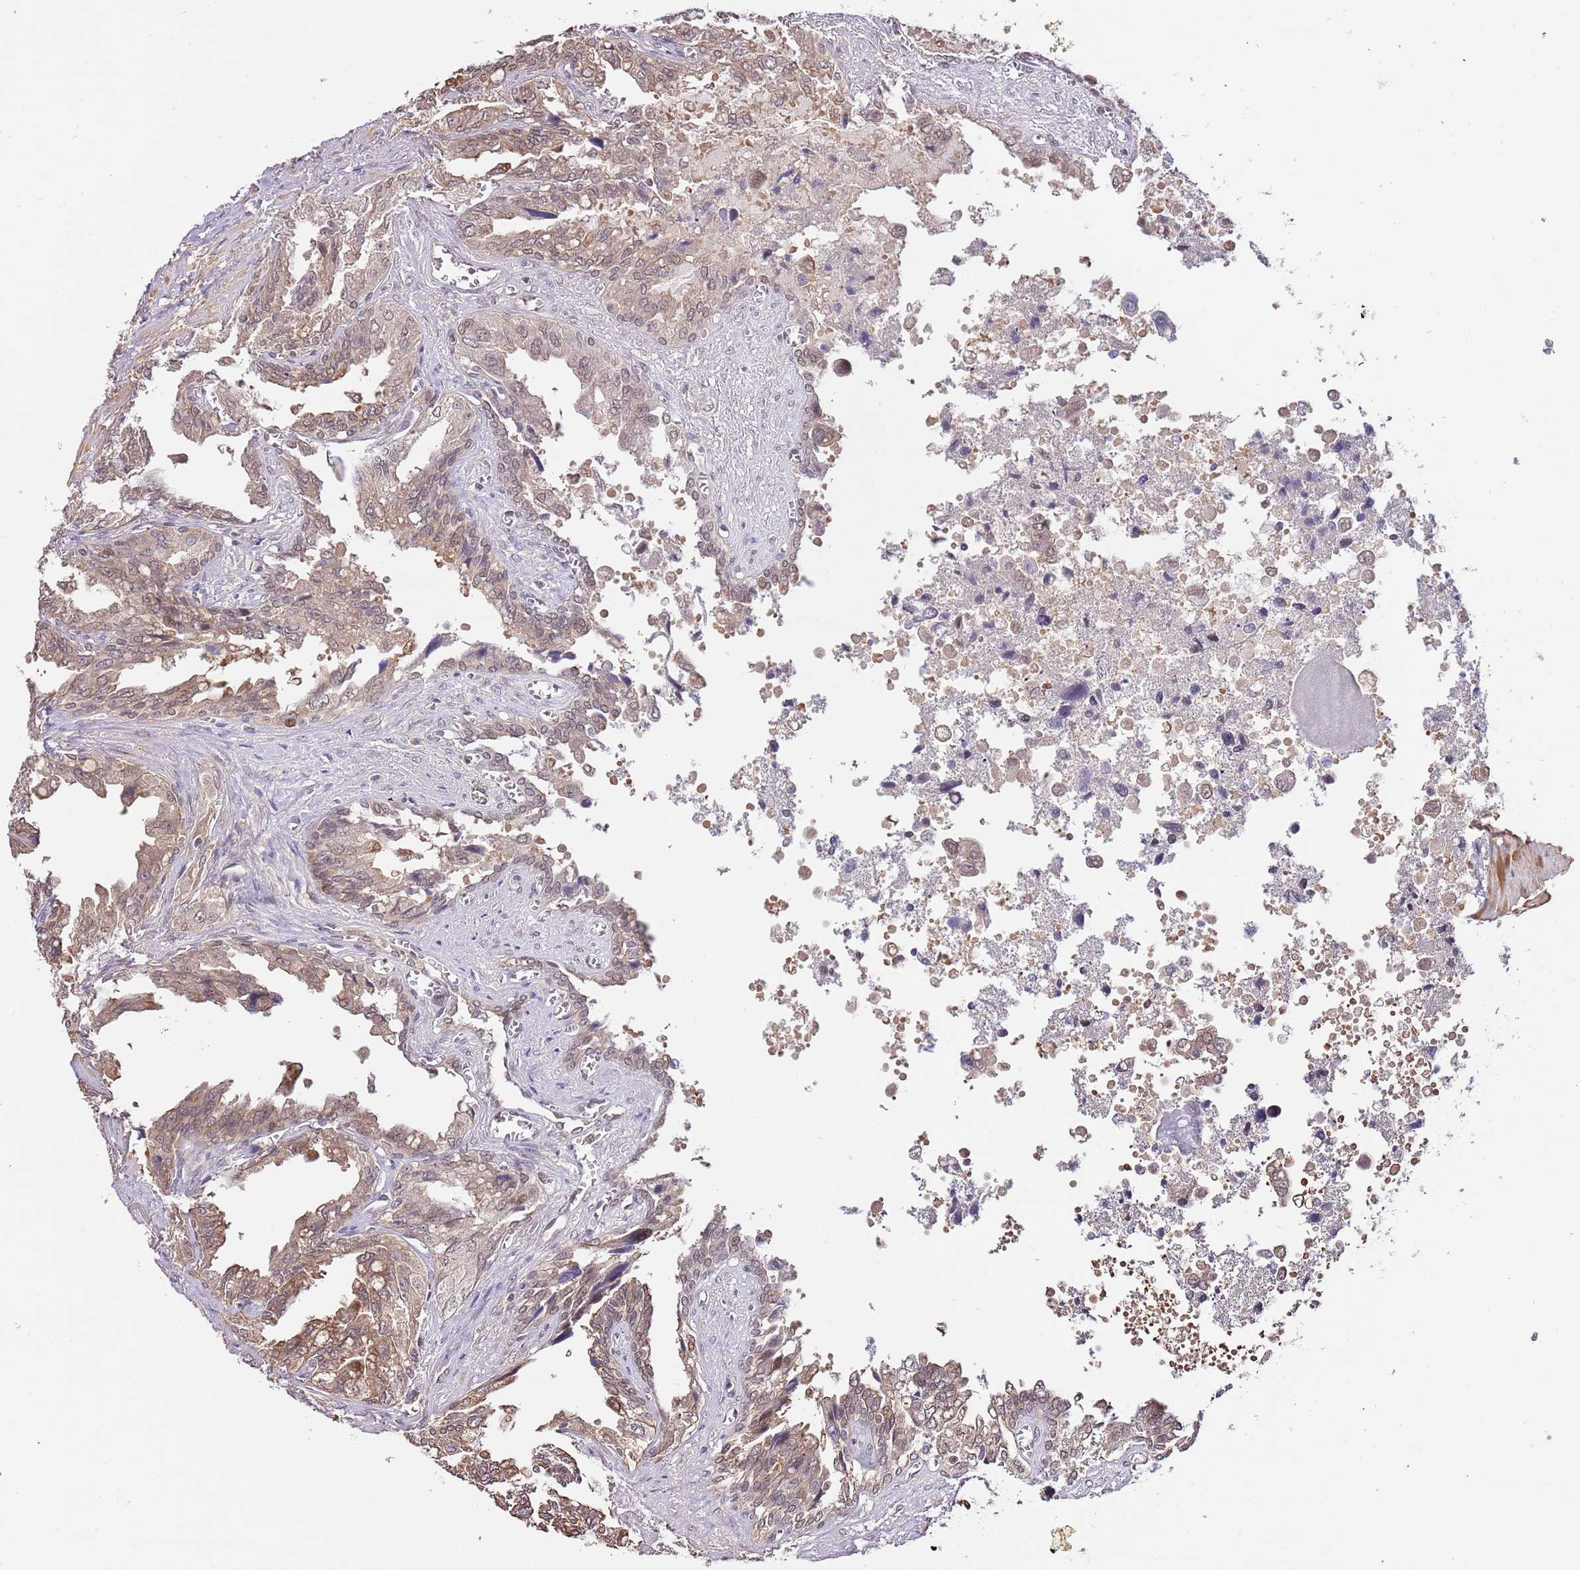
{"staining": {"intensity": "moderate", "quantity": "25%-75%", "location": "cytoplasmic/membranous,nuclear"}, "tissue": "seminal vesicle", "cell_type": "Glandular cells", "image_type": "normal", "snomed": [{"axis": "morphology", "description": "Normal tissue, NOS"}, {"axis": "topography", "description": "Seminal veicle"}], "caption": "DAB (3,3'-diaminobenzidine) immunohistochemical staining of normal seminal vesicle shows moderate cytoplasmic/membranous,nuclear protein staining in approximately 25%-75% of glandular cells. The staining is performed using DAB brown chromogen to label protein expression. The nuclei are counter-stained blue using hematoxylin.", "gene": "RIF1", "patient": {"sex": "male", "age": 67}}